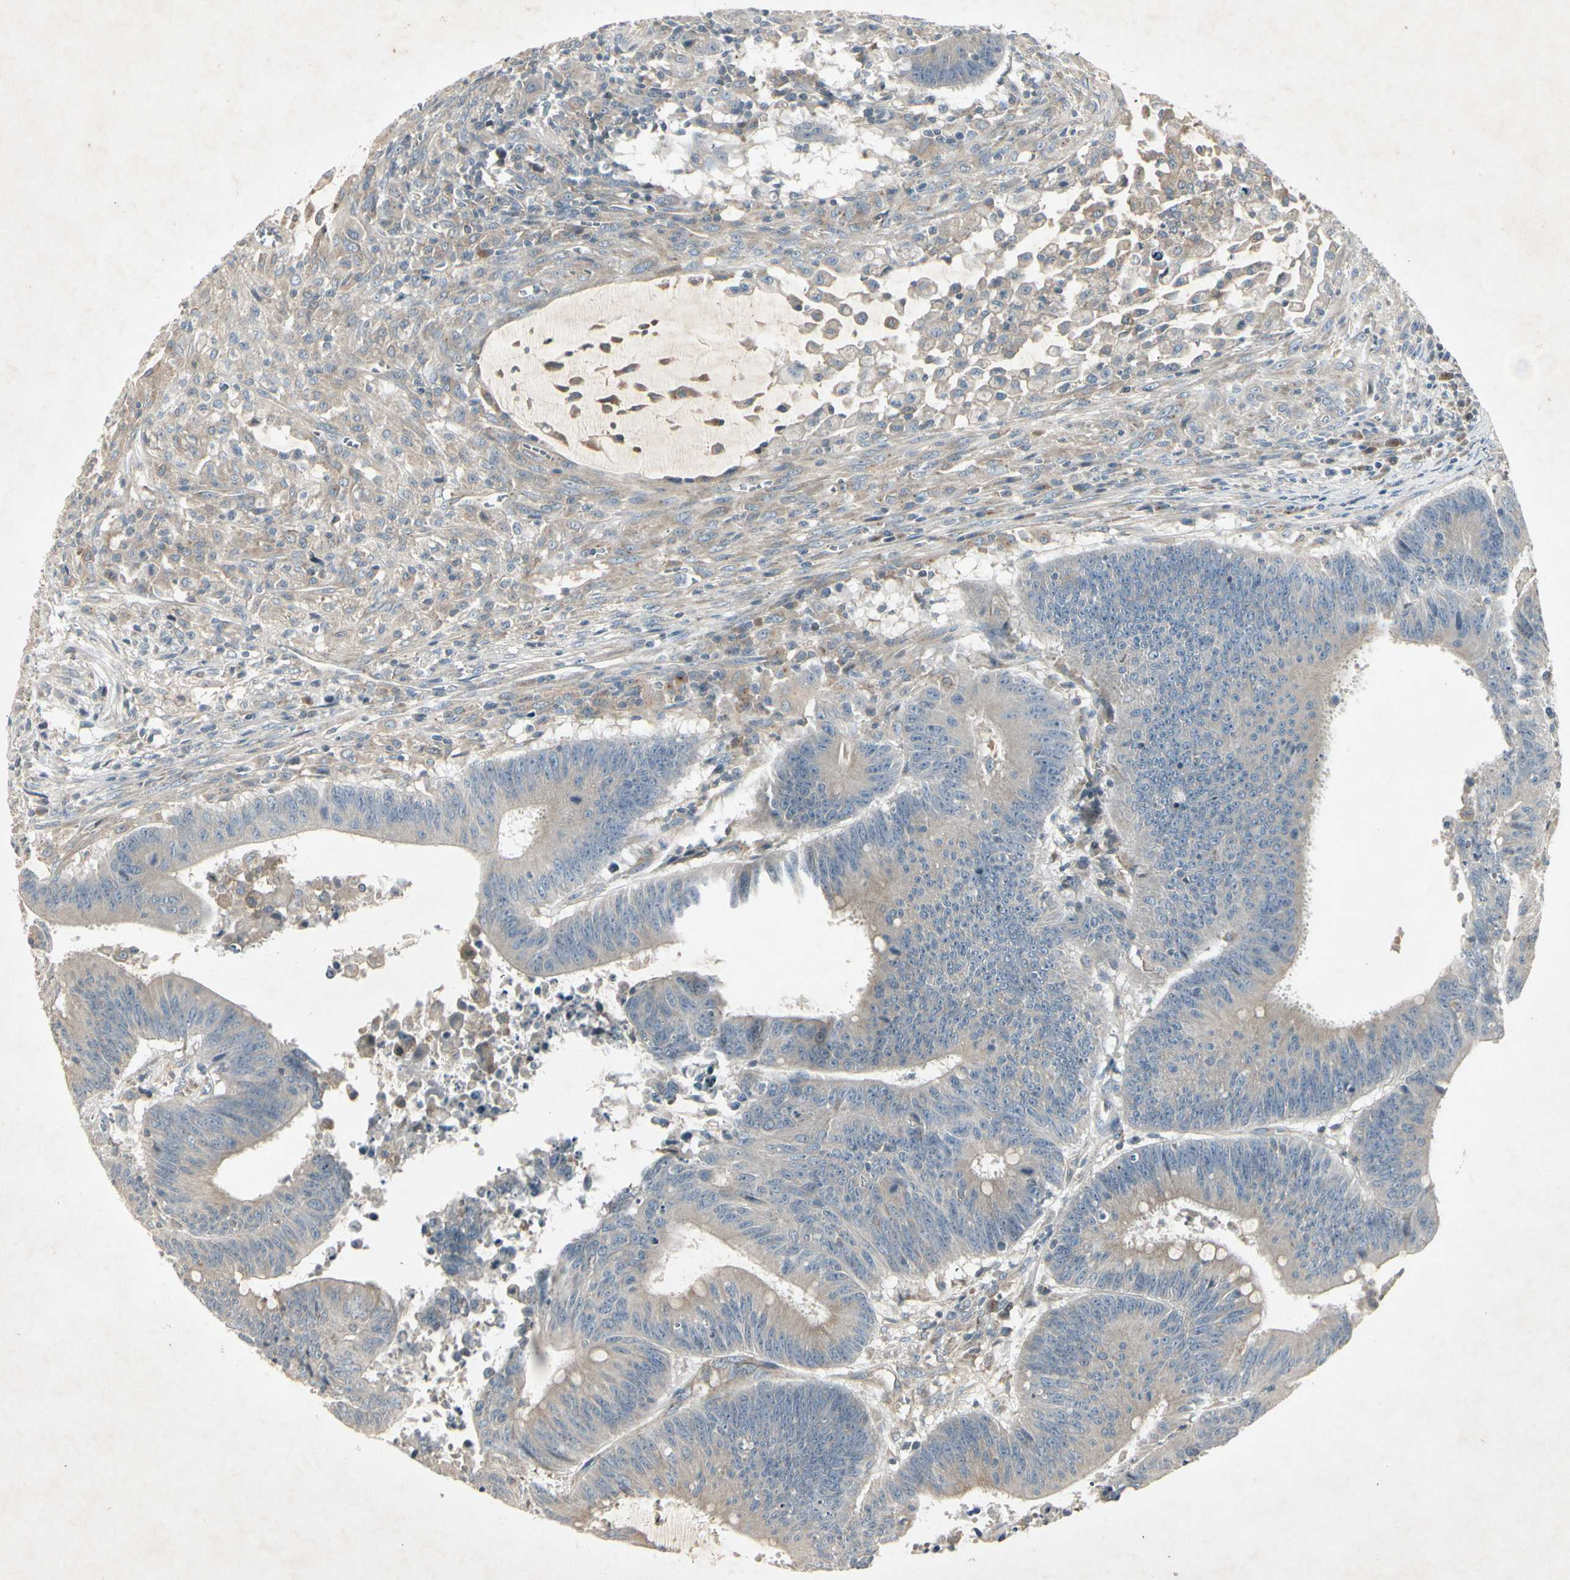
{"staining": {"intensity": "weak", "quantity": ">75%", "location": "cytoplasmic/membranous"}, "tissue": "colorectal cancer", "cell_type": "Tumor cells", "image_type": "cancer", "snomed": [{"axis": "morphology", "description": "Adenocarcinoma, NOS"}, {"axis": "topography", "description": "Colon"}], "caption": "Immunohistochemical staining of colorectal cancer (adenocarcinoma) shows weak cytoplasmic/membranous protein positivity in about >75% of tumor cells.", "gene": "TEK", "patient": {"sex": "male", "age": 45}}